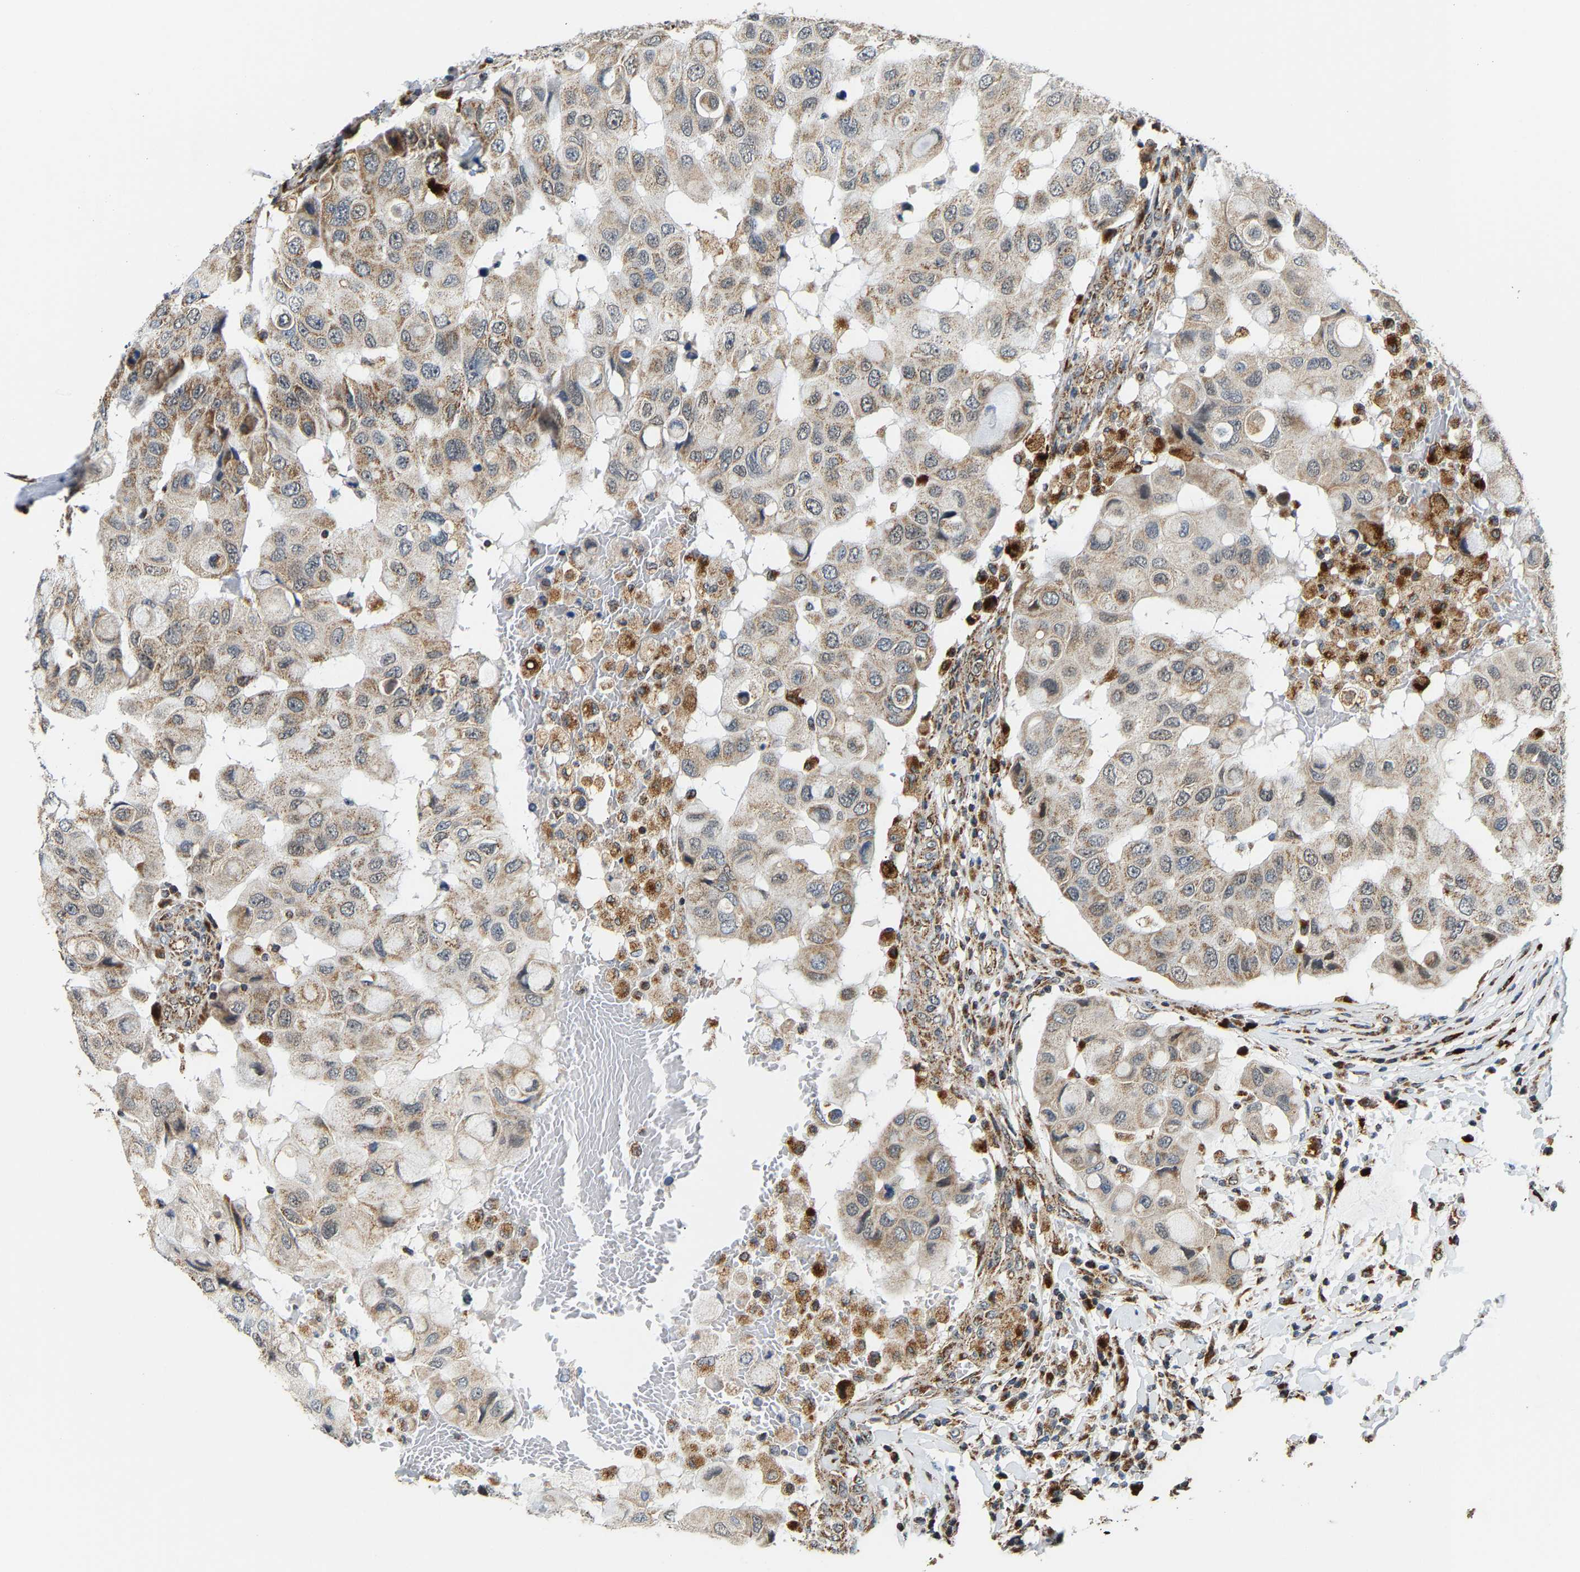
{"staining": {"intensity": "weak", "quantity": ">75%", "location": "cytoplasmic/membranous"}, "tissue": "breast cancer", "cell_type": "Tumor cells", "image_type": "cancer", "snomed": [{"axis": "morphology", "description": "Duct carcinoma"}, {"axis": "topography", "description": "Breast"}], "caption": "Brown immunohistochemical staining in human breast cancer (infiltrating ductal carcinoma) demonstrates weak cytoplasmic/membranous expression in approximately >75% of tumor cells. The staining is performed using DAB brown chromogen to label protein expression. The nuclei are counter-stained blue using hematoxylin.", "gene": "GIMAP7", "patient": {"sex": "female", "age": 27}}